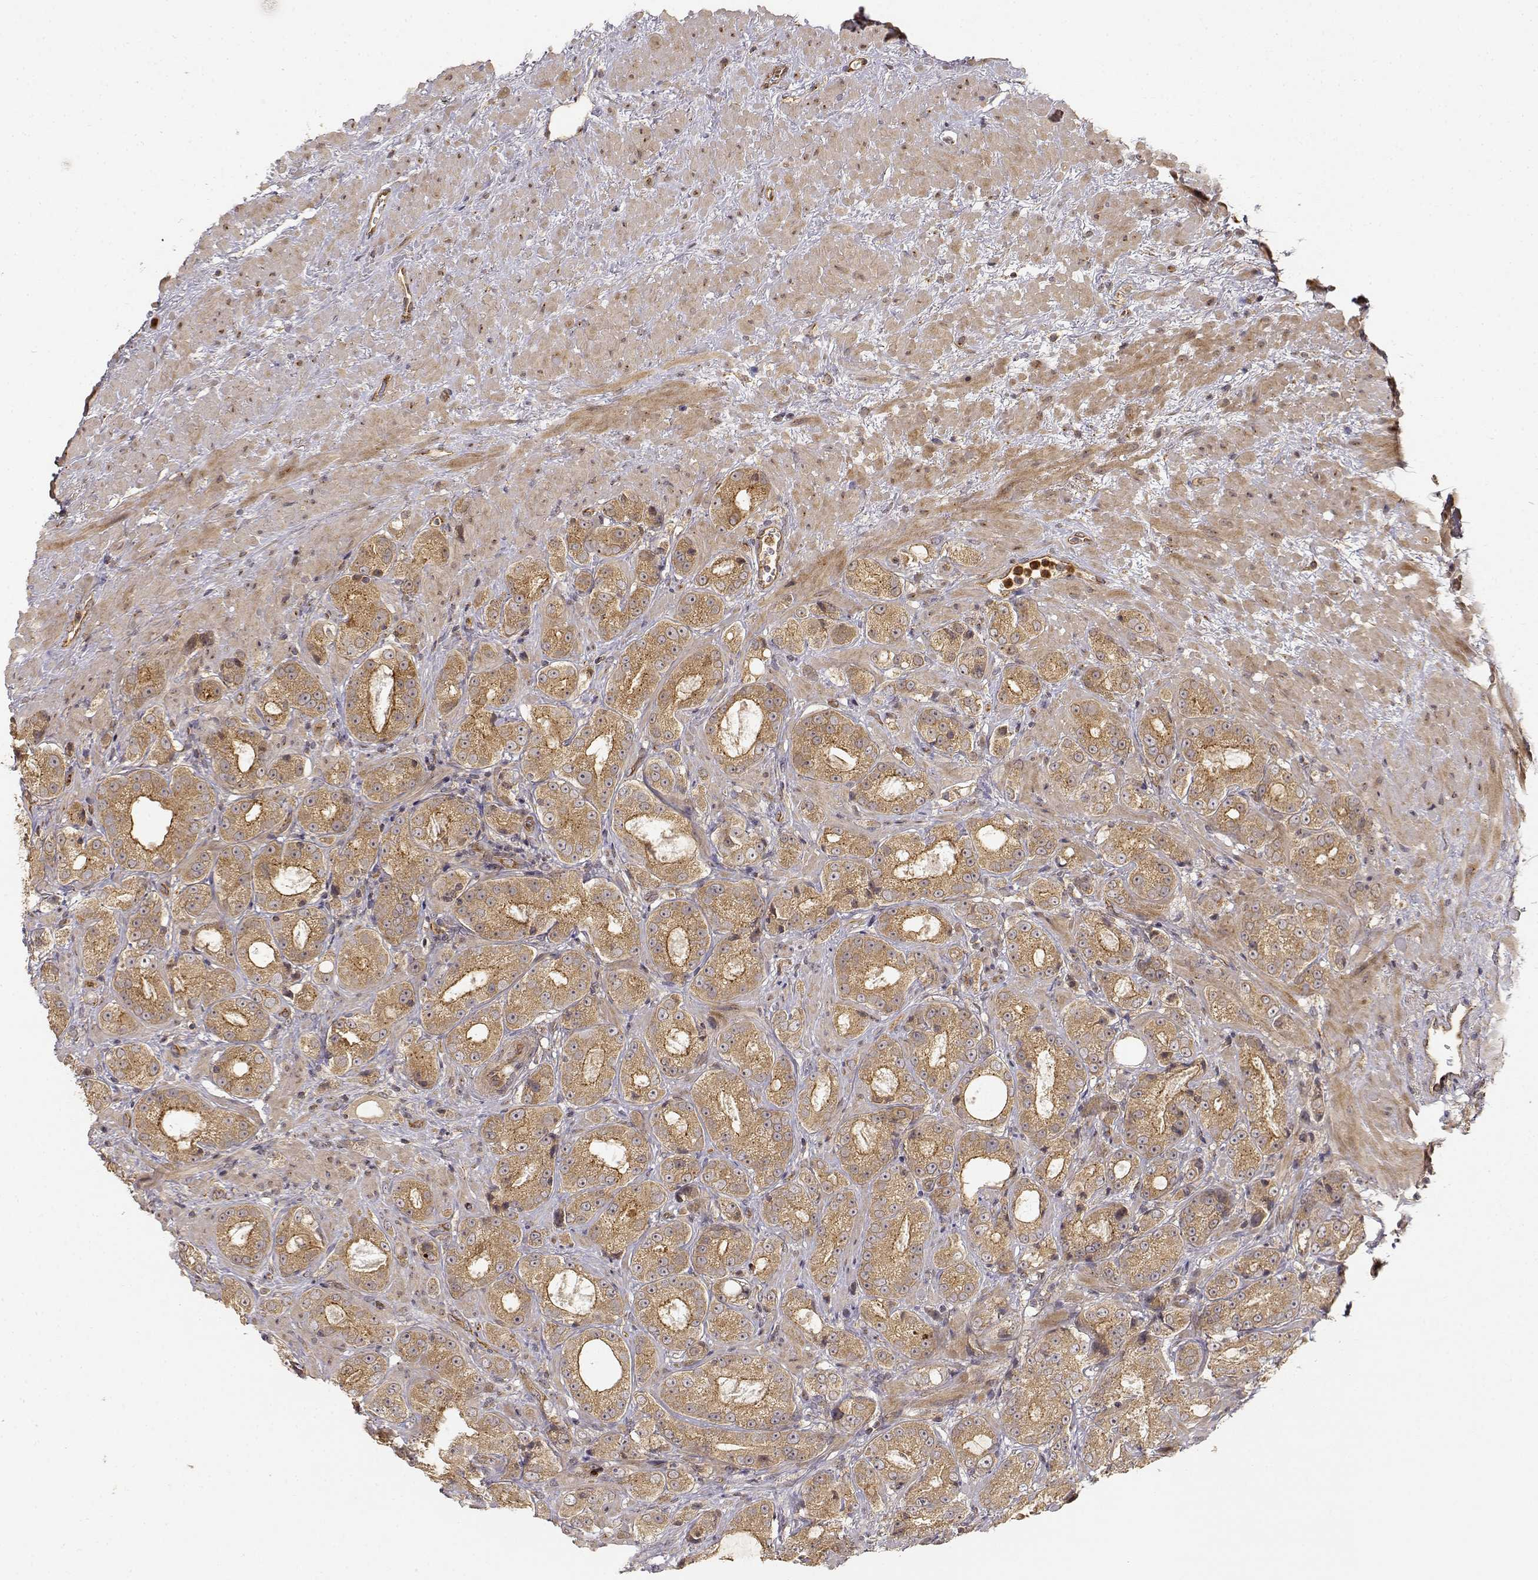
{"staining": {"intensity": "moderate", "quantity": ">75%", "location": "cytoplasmic/membranous"}, "tissue": "prostate cancer", "cell_type": "Tumor cells", "image_type": "cancer", "snomed": [{"axis": "morphology", "description": "Normal tissue, NOS"}, {"axis": "morphology", "description": "Adenocarcinoma, High grade"}, {"axis": "topography", "description": "Prostate"}], "caption": "The image demonstrates a brown stain indicating the presence of a protein in the cytoplasmic/membranous of tumor cells in adenocarcinoma (high-grade) (prostate).", "gene": "CDK5RAP2", "patient": {"sex": "male", "age": 83}}